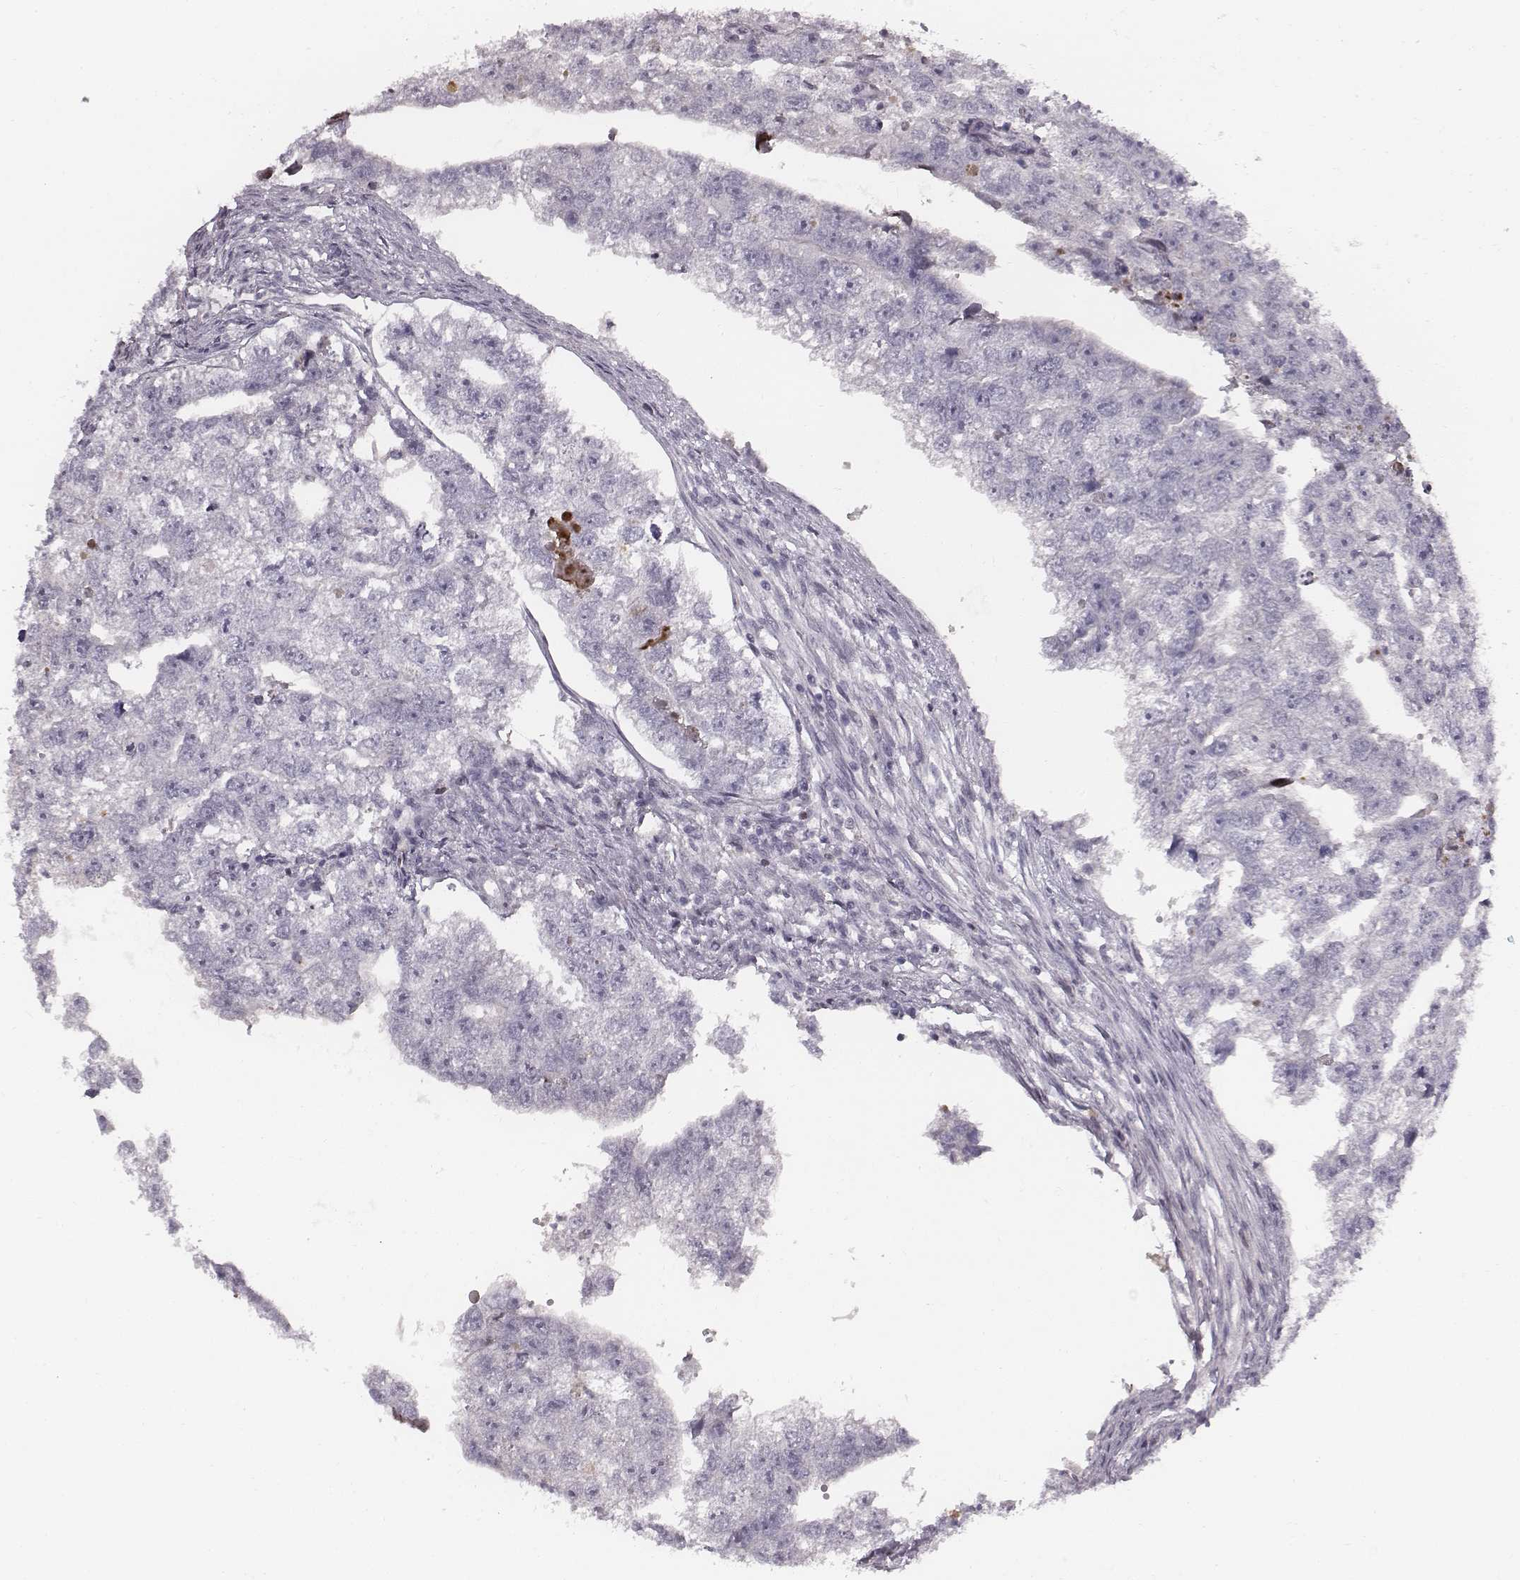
{"staining": {"intensity": "negative", "quantity": "none", "location": "none"}, "tissue": "testis cancer", "cell_type": "Tumor cells", "image_type": "cancer", "snomed": [{"axis": "morphology", "description": "Carcinoma, Embryonal, NOS"}, {"axis": "morphology", "description": "Teratoma, malignant, NOS"}, {"axis": "topography", "description": "Testis"}], "caption": "DAB (3,3'-diaminobenzidine) immunohistochemical staining of testis malignant teratoma demonstrates no significant expression in tumor cells.", "gene": "NDC1", "patient": {"sex": "male", "age": 44}}